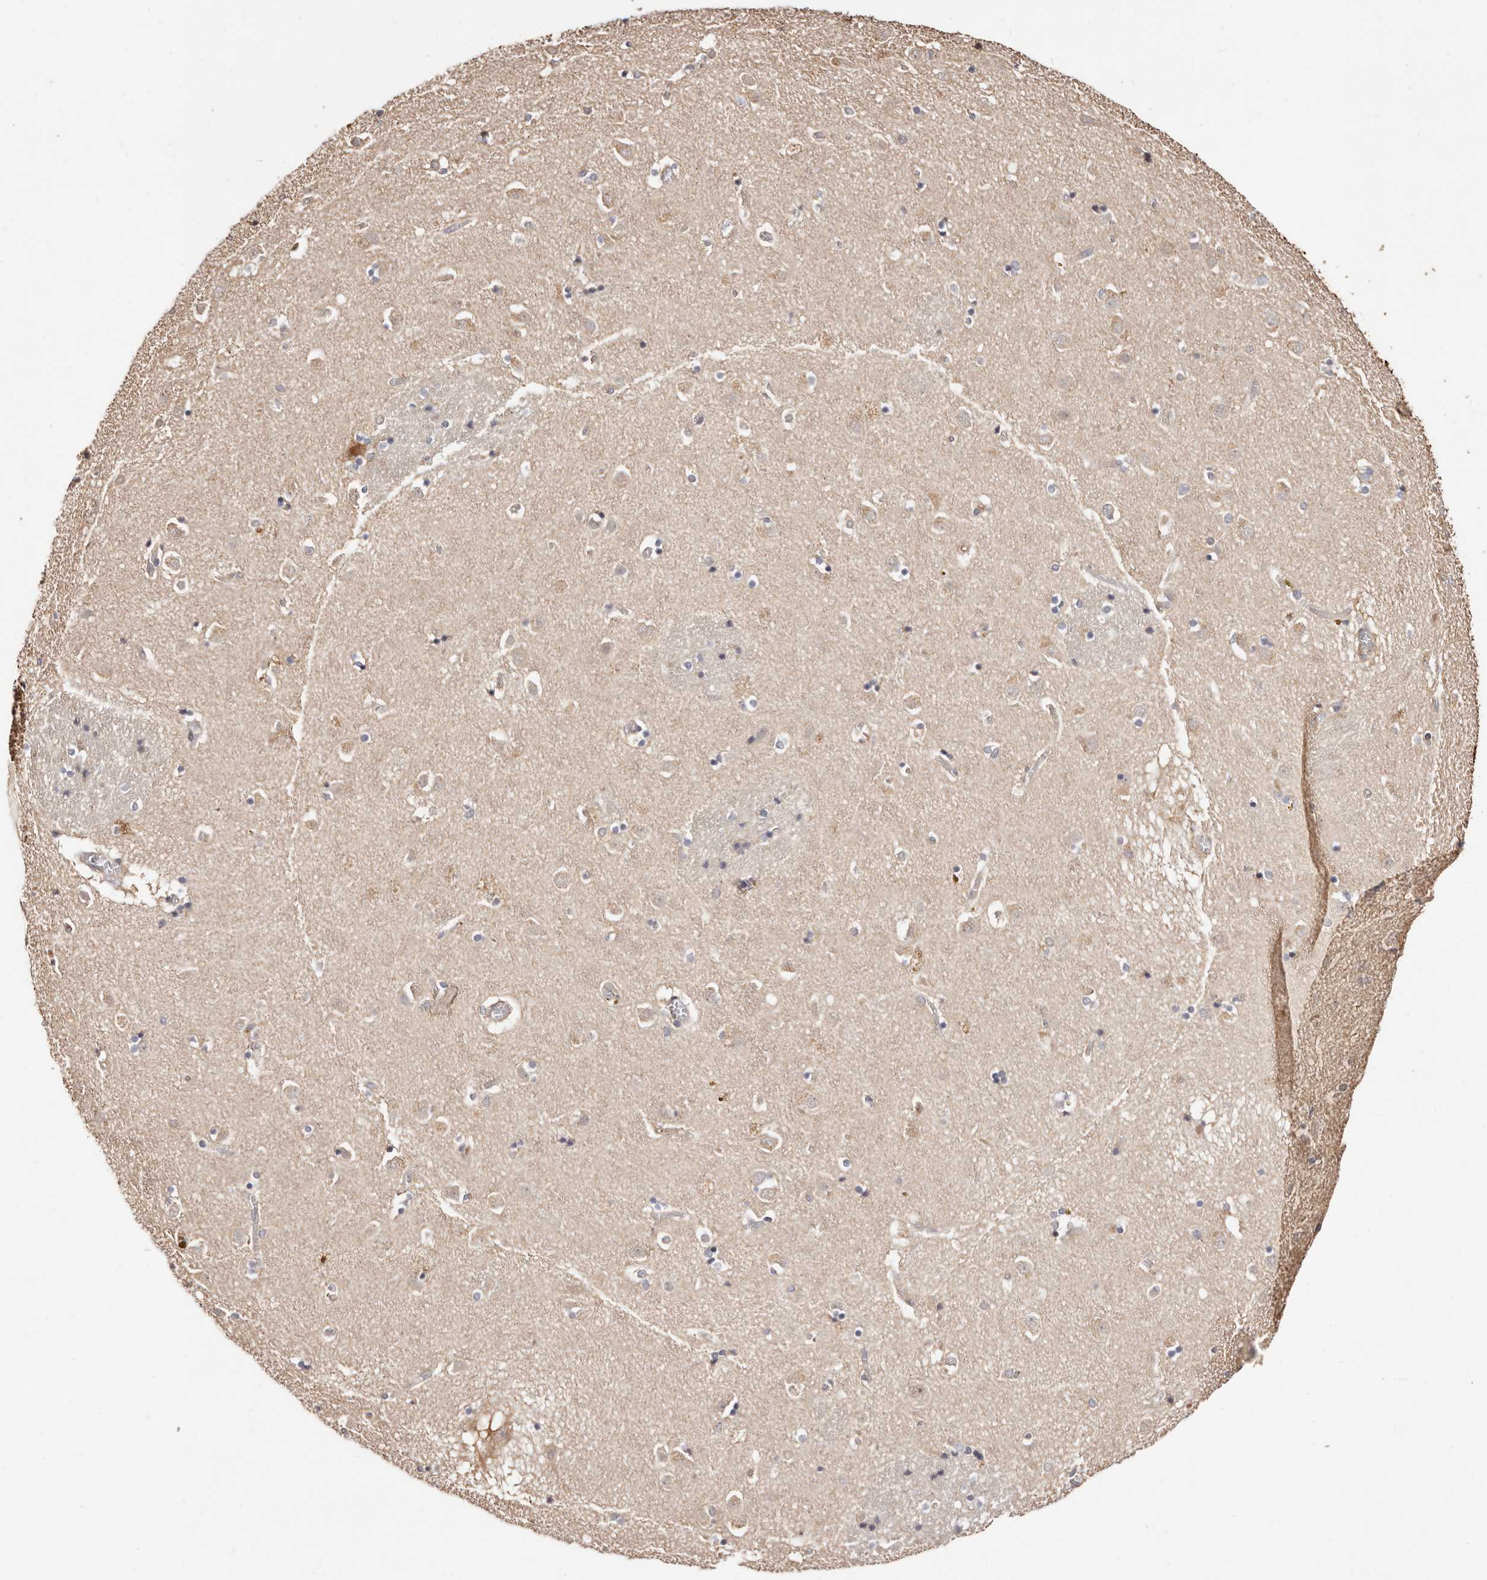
{"staining": {"intensity": "negative", "quantity": "none", "location": "none"}, "tissue": "caudate", "cell_type": "Glial cells", "image_type": "normal", "snomed": [{"axis": "morphology", "description": "Normal tissue, NOS"}, {"axis": "topography", "description": "Lateral ventricle wall"}], "caption": "IHC photomicrograph of unremarkable caudate: human caudate stained with DAB shows no significant protein positivity in glial cells.", "gene": "TRIP13", "patient": {"sex": "male", "age": 70}}